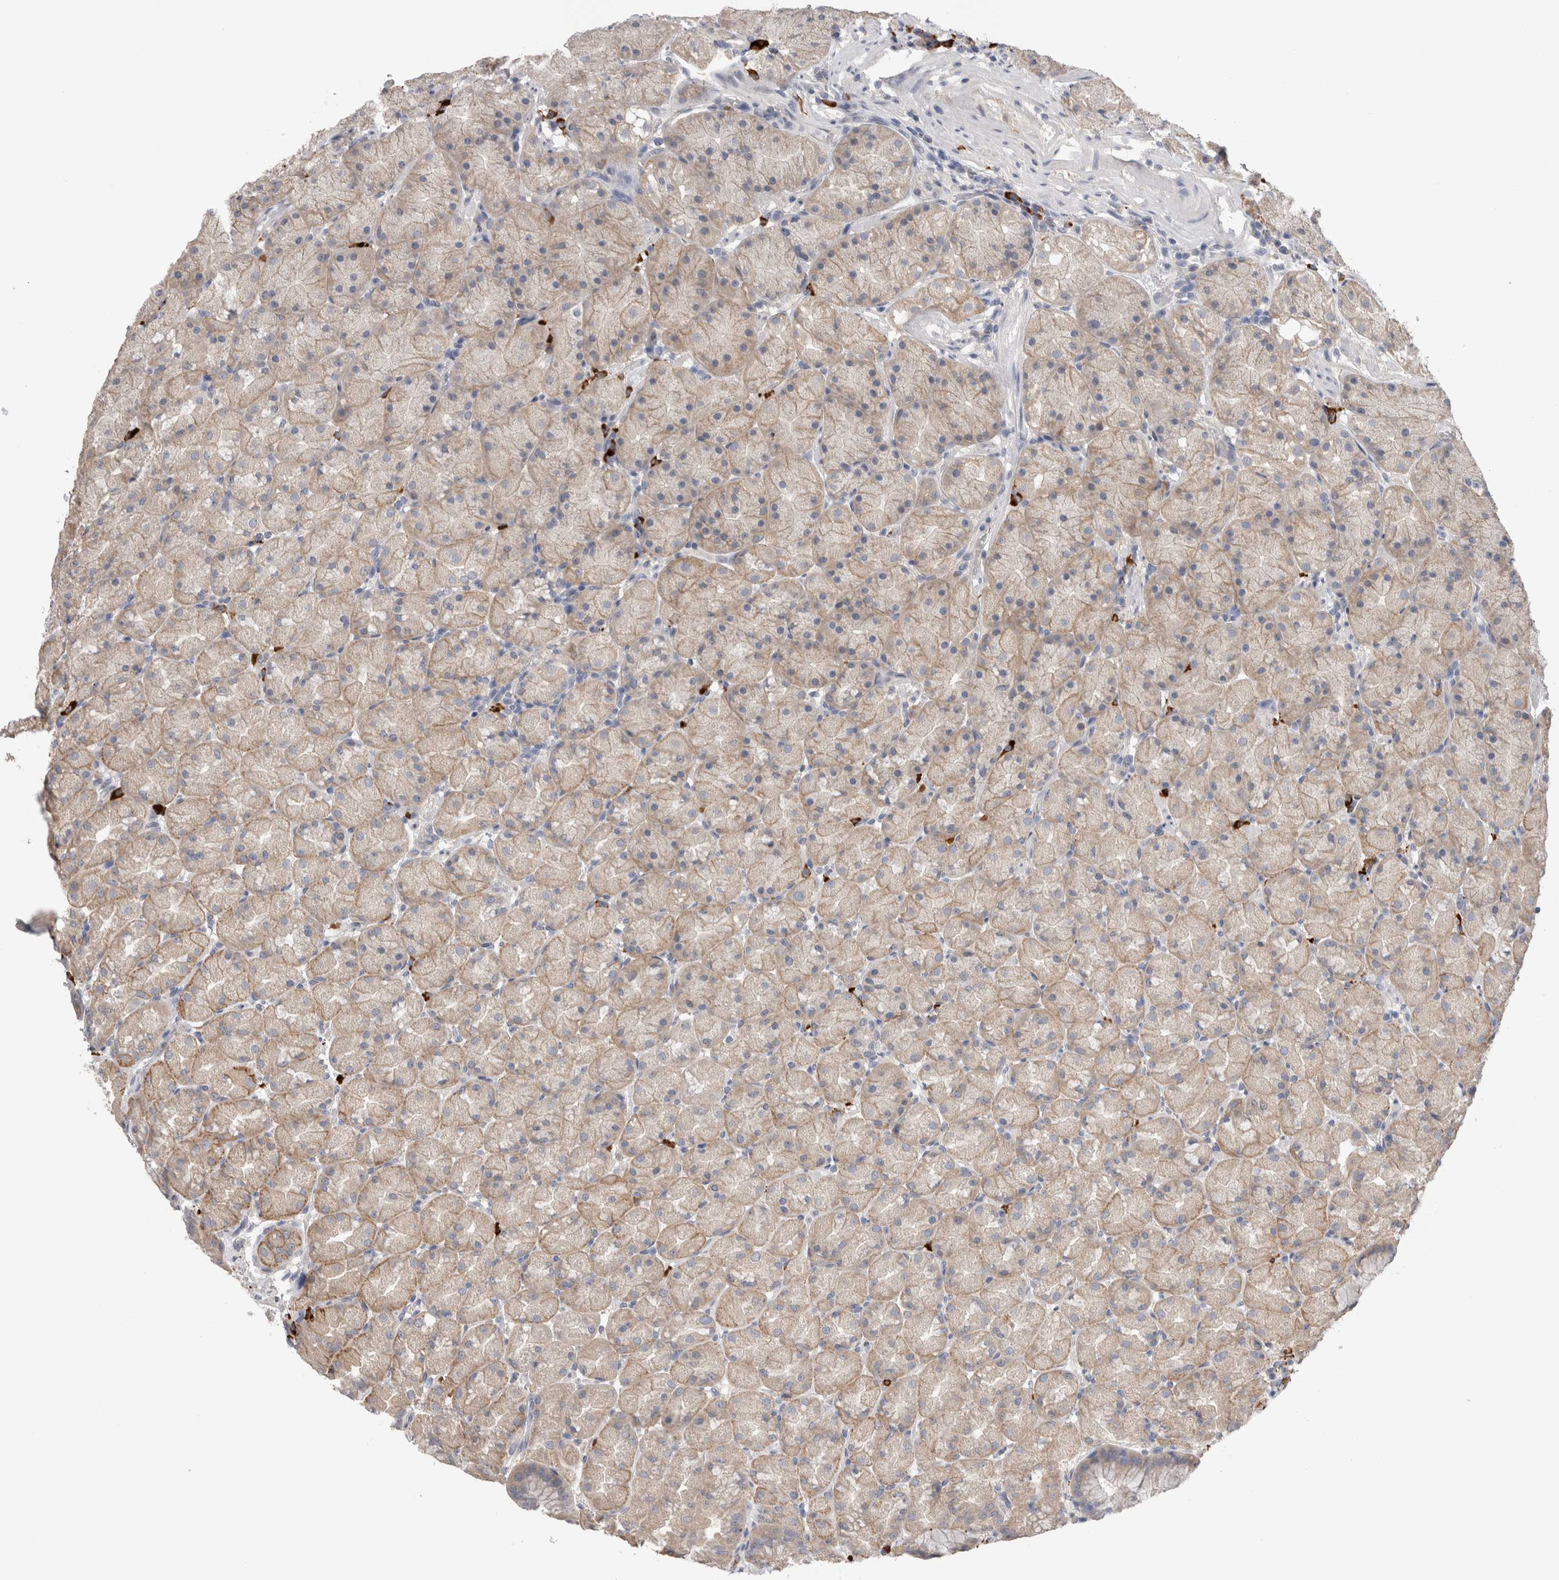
{"staining": {"intensity": "weak", "quantity": "25%-75%", "location": "cytoplasmic/membranous"}, "tissue": "stomach", "cell_type": "Glandular cells", "image_type": "normal", "snomed": [{"axis": "morphology", "description": "Normal tissue, NOS"}, {"axis": "topography", "description": "Stomach, upper"}, {"axis": "topography", "description": "Stomach"}], "caption": "Immunohistochemistry (IHC) photomicrograph of normal human stomach stained for a protein (brown), which reveals low levels of weak cytoplasmic/membranous staining in about 25%-75% of glandular cells.", "gene": "PPP3CC", "patient": {"sex": "male", "age": 48}}